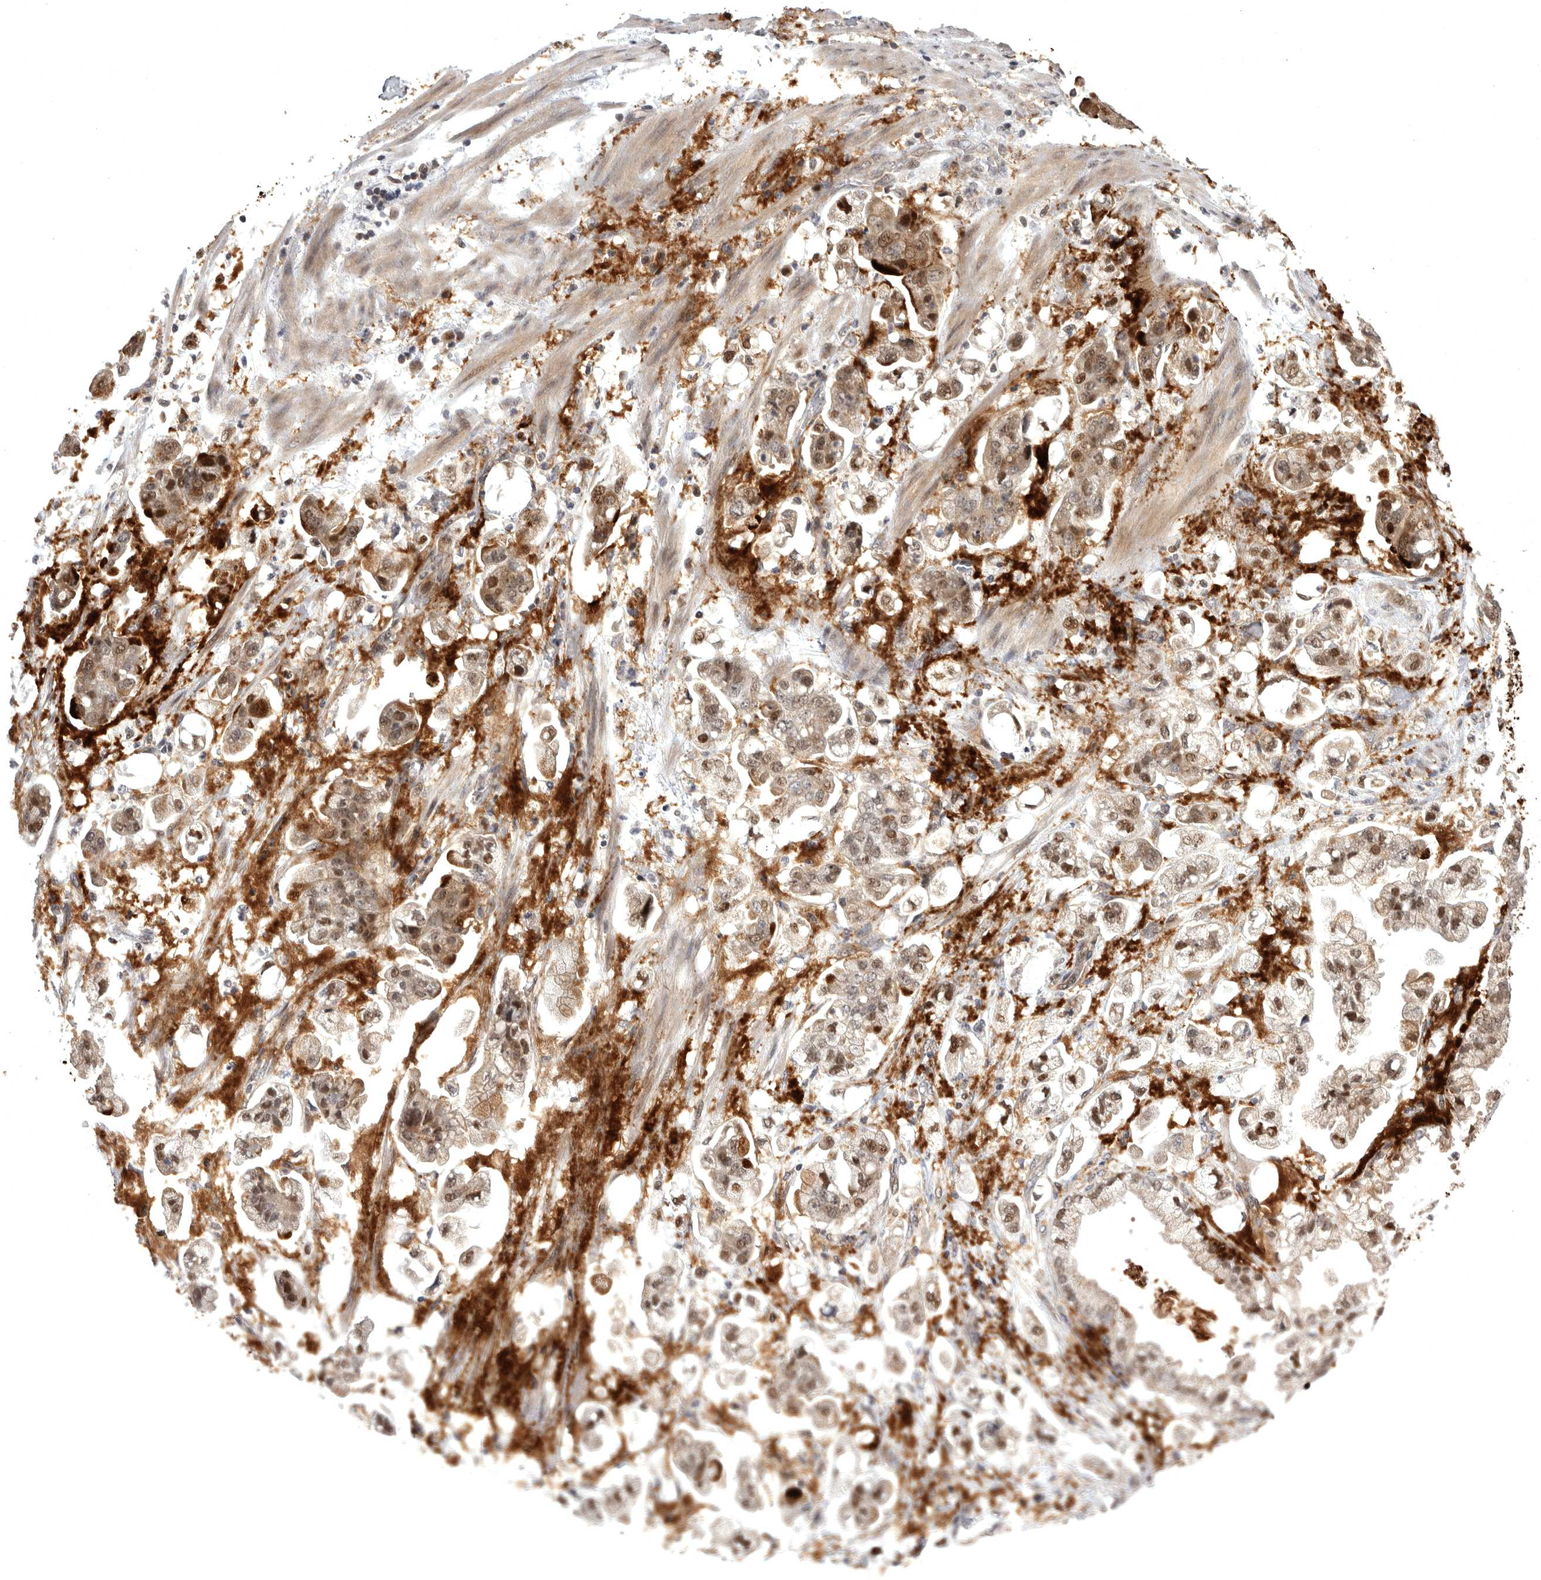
{"staining": {"intensity": "weak", "quantity": ">75%", "location": "cytoplasmic/membranous,nuclear"}, "tissue": "stomach cancer", "cell_type": "Tumor cells", "image_type": "cancer", "snomed": [{"axis": "morphology", "description": "Adenocarcinoma, NOS"}, {"axis": "topography", "description": "Stomach"}], "caption": "Immunohistochemistry of stomach adenocarcinoma demonstrates low levels of weak cytoplasmic/membranous and nuclear staining in approximately >75% of tumor cells.", "gene": "MAN2A1", "patient": {"sex": "male", "age": 62}}